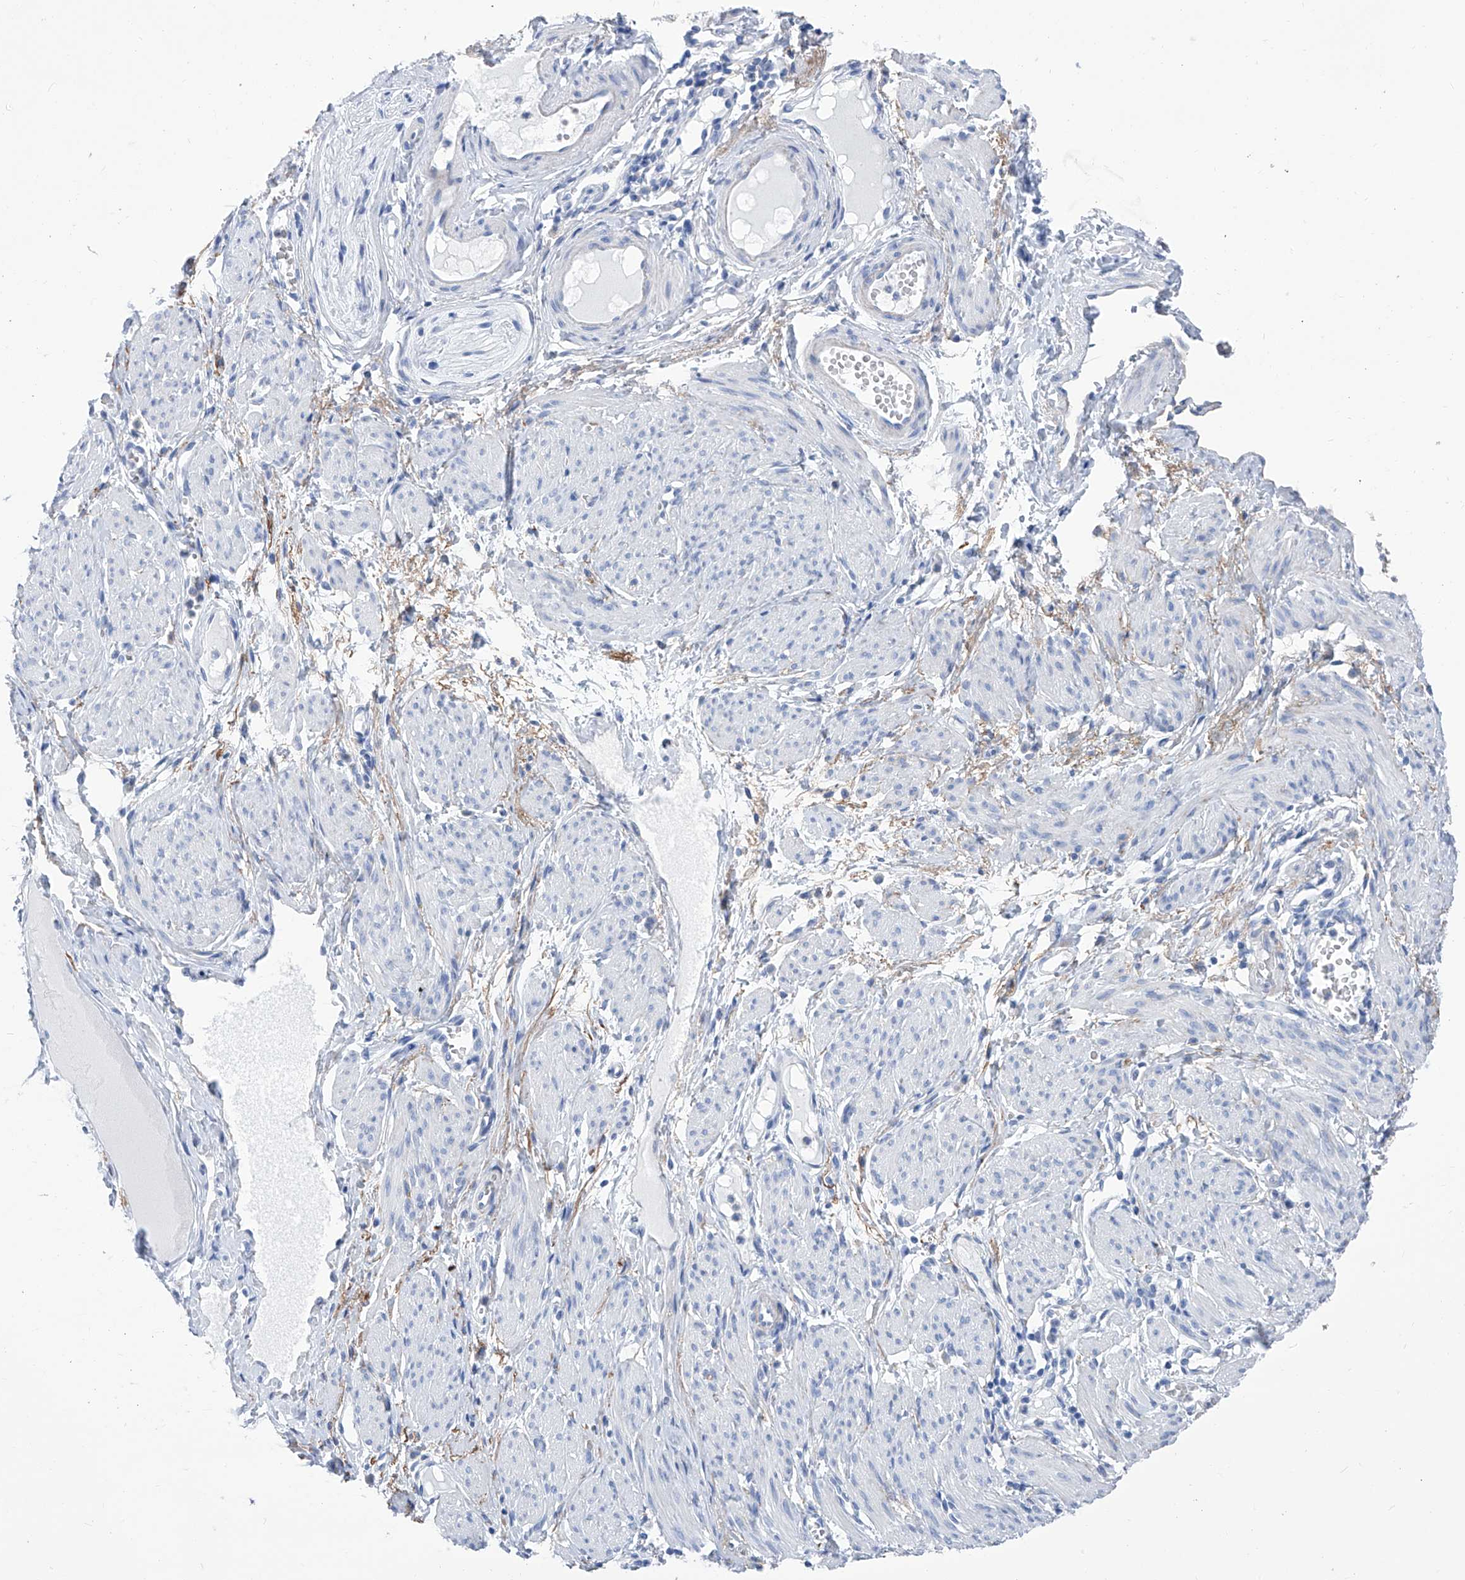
{"staining": {"intensity": "negative", "quantity": "none", "location": "none"}, "tissue": "adipose tissue", "cell_type": "Adipocytes", "image_type": "normal", "snomed": [{"axis": "morphology", "description": "Normal tissue, NOS"}, {"axis": "topography", "description": "Smooth muscle"}, {"axis": "topography", "description": "Peripheral nerve tissue"}], "caption": "This histopathology image is of benign adipose tissue stained with IHC to label a protein in brown with the nuclei are counter-stained blue. There is no staining in adipocytes. (DAB immunohistochemistry (IHC), high magnification).", "gene": "SMS", "patient": {"sex": "female", "age": 39}}